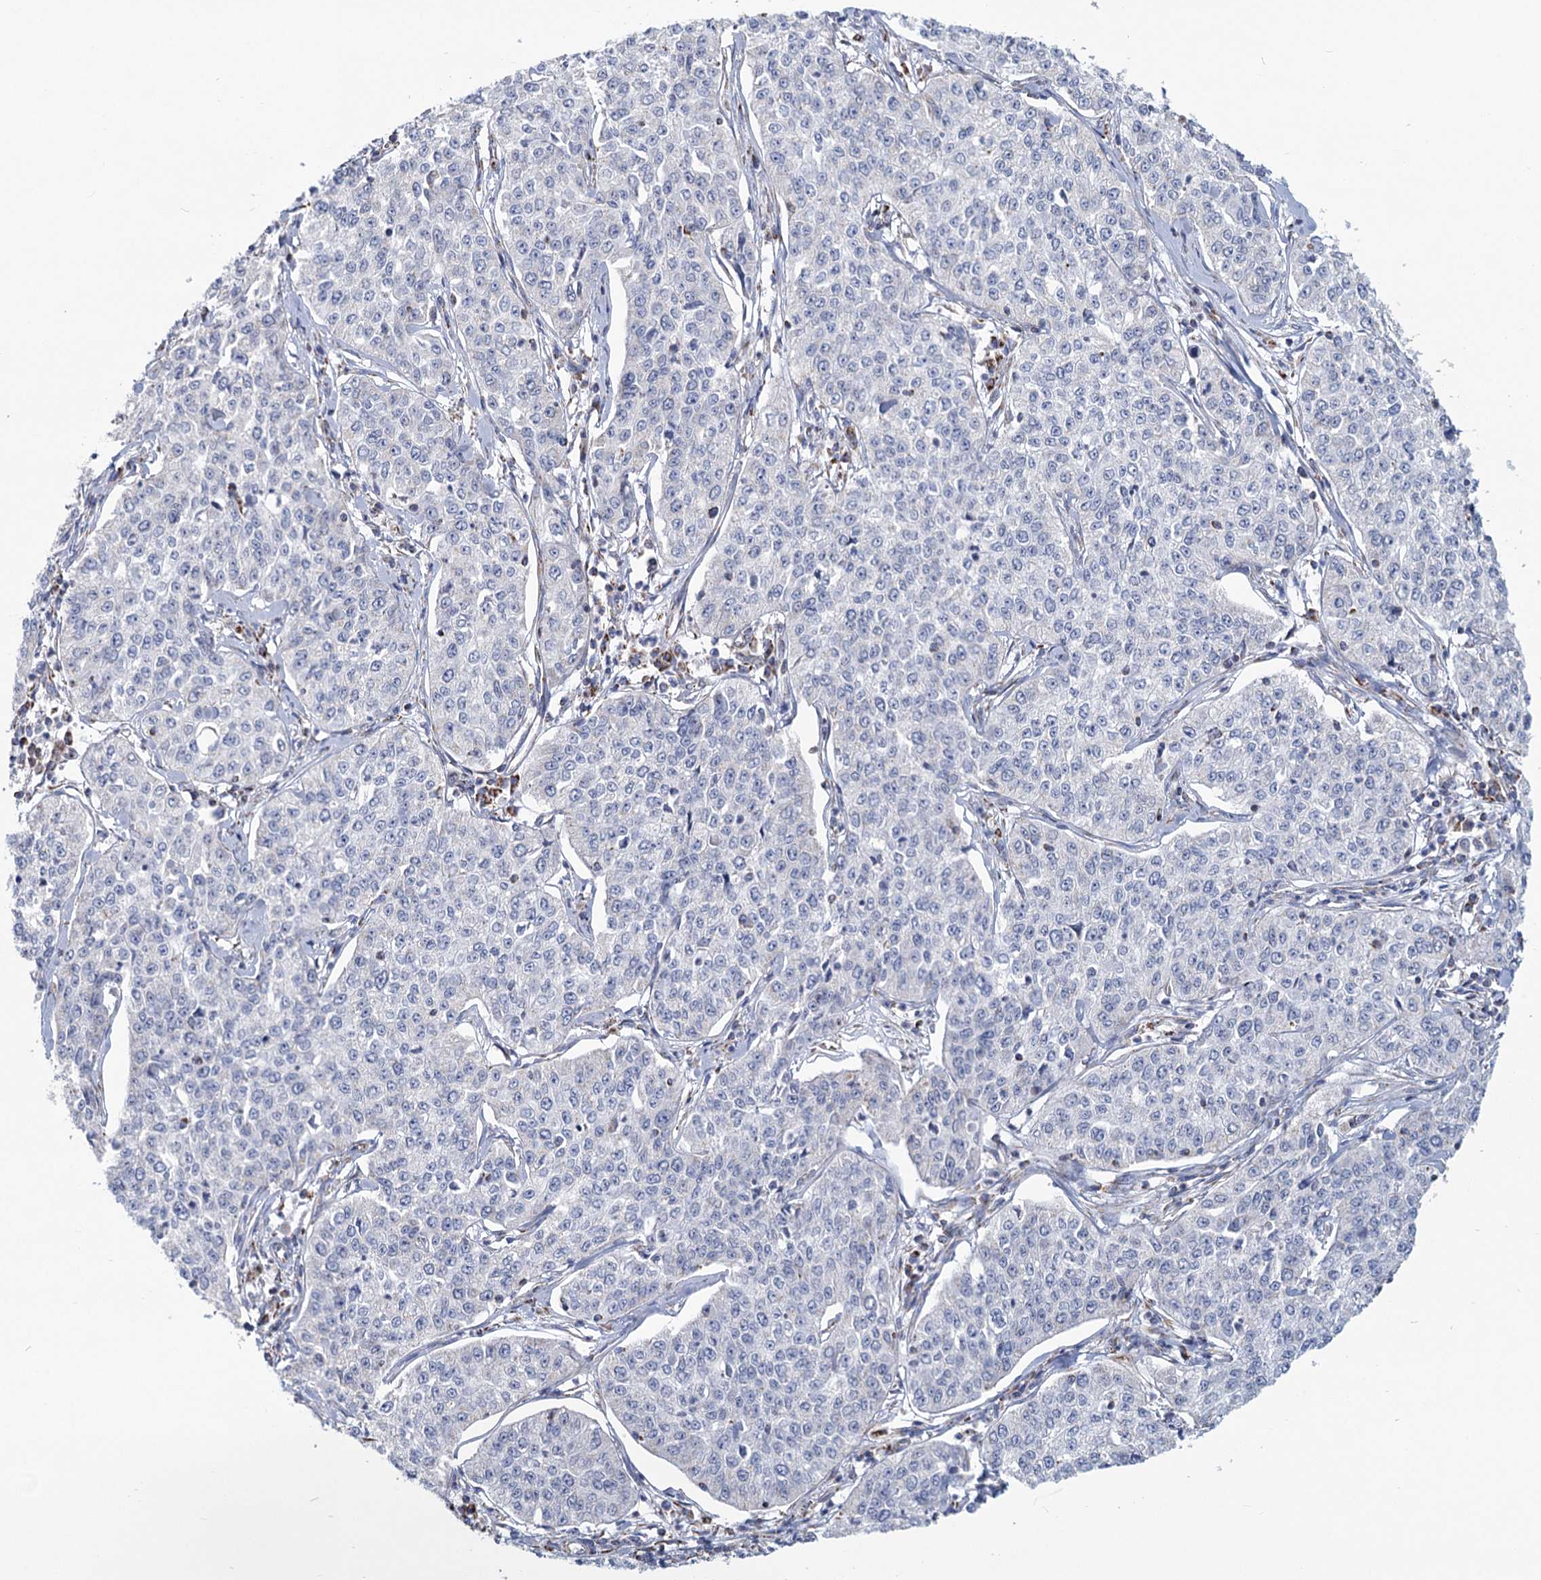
{"staining": {"intensity": "negative", "quantity": "none", "location": "none"}, "tissue": "cervical cancer", "cell_type": "Tumor cells", "image_type": "cancer", "snomed": [{"axis": "morphology", "description": "Squamous cell carcinoma, NOS"}, {"axis": "topography", "description": "Cervix"}], "caption": "Photomicrograph shows no significant protein positivity in tumor cells of squamous cell carcinoma (cervical).", "gene": "NDUFC2", "patient": {"sex": "female", "age": 35}}